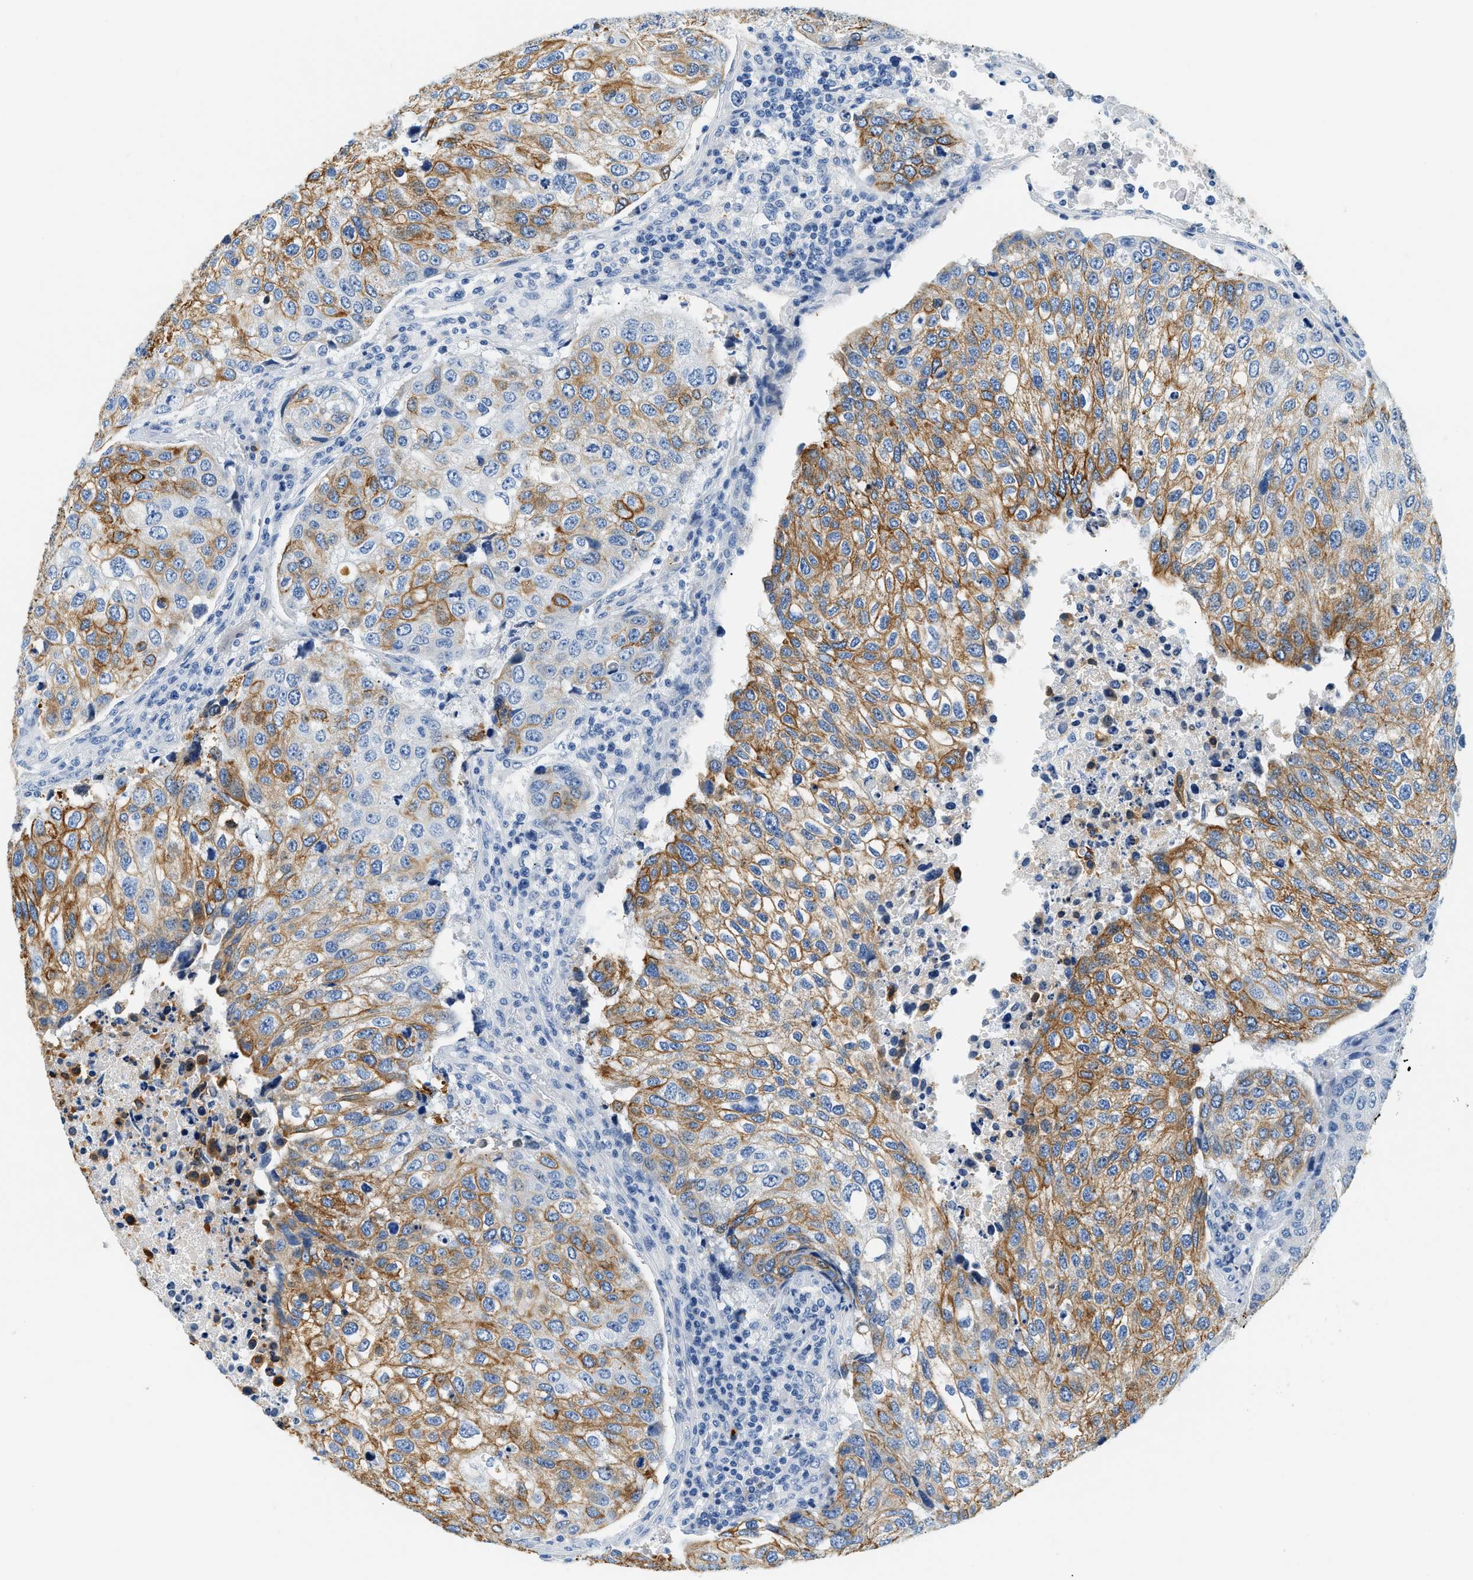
{"staining": {"intensity": "moderate", "quantity": "25%-75%", "location": "cytoplasmic/membranous"}, "tissue": "urothelial cancer", "cell_type": "Tumor cells", "image_type": "cancer", "snomed": [{"axis": "morphology", "description": "Urothelial carcinoma, High grade"}, {"axis": "topography", "description": "Lymph node"}, {"axis": "topography", "description": "Urinary bladder"}], "caption": "The micrograph reveals a brown stain indicating the presence of a protein in the cytoplasmic/membranous of tumor cells in high-grade urothelial carcinoma.", "gene": "STXBP2", "patient": {"sex": "male", "age": 51}}